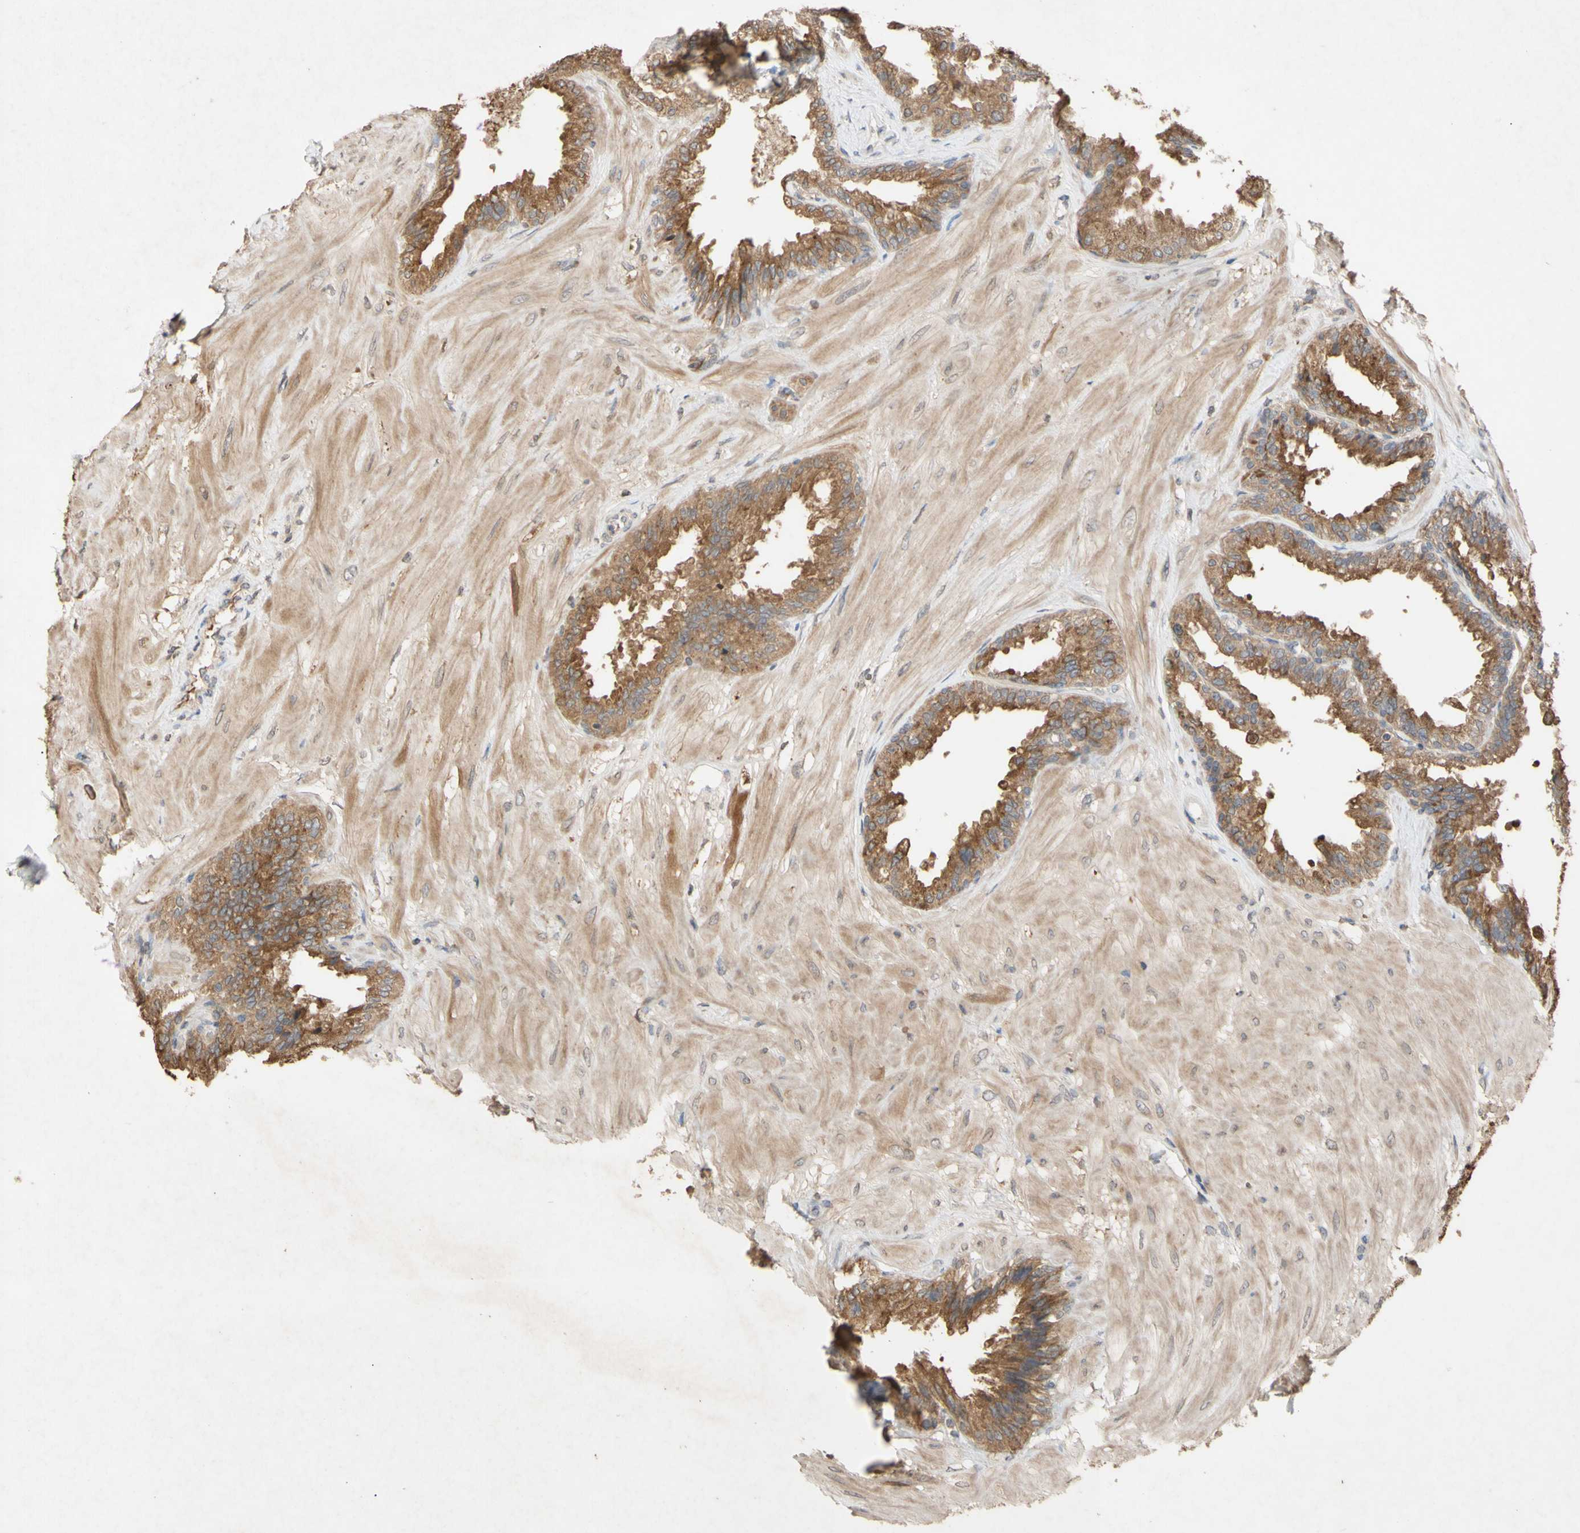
{"staining": {"intensity": "moderate", "quantity": ">75%", "location": "cytoplasmic/membranous"}, "tissue": "seminal vesicle", "cell_type": "Glandular cells", "image_type": "normal", "snomed": [{"axis": "morphology", "description": "Normal tissue, NOS"}, {"axis": "topography", "description": "Seminal veicle"}], "caption": "Immunohistochemistry image of benign seminal vesicle: human seminal vesicle stained using immunohistochemistry shows medium levels of moderate protein expression localized specifically in the cytoplasmic/membranous of glandular cells, appearing as a cytoplasmic/membranous brown color.", "gene": "NECTIN3", "patient": {"sex": "male", "age": 46}}